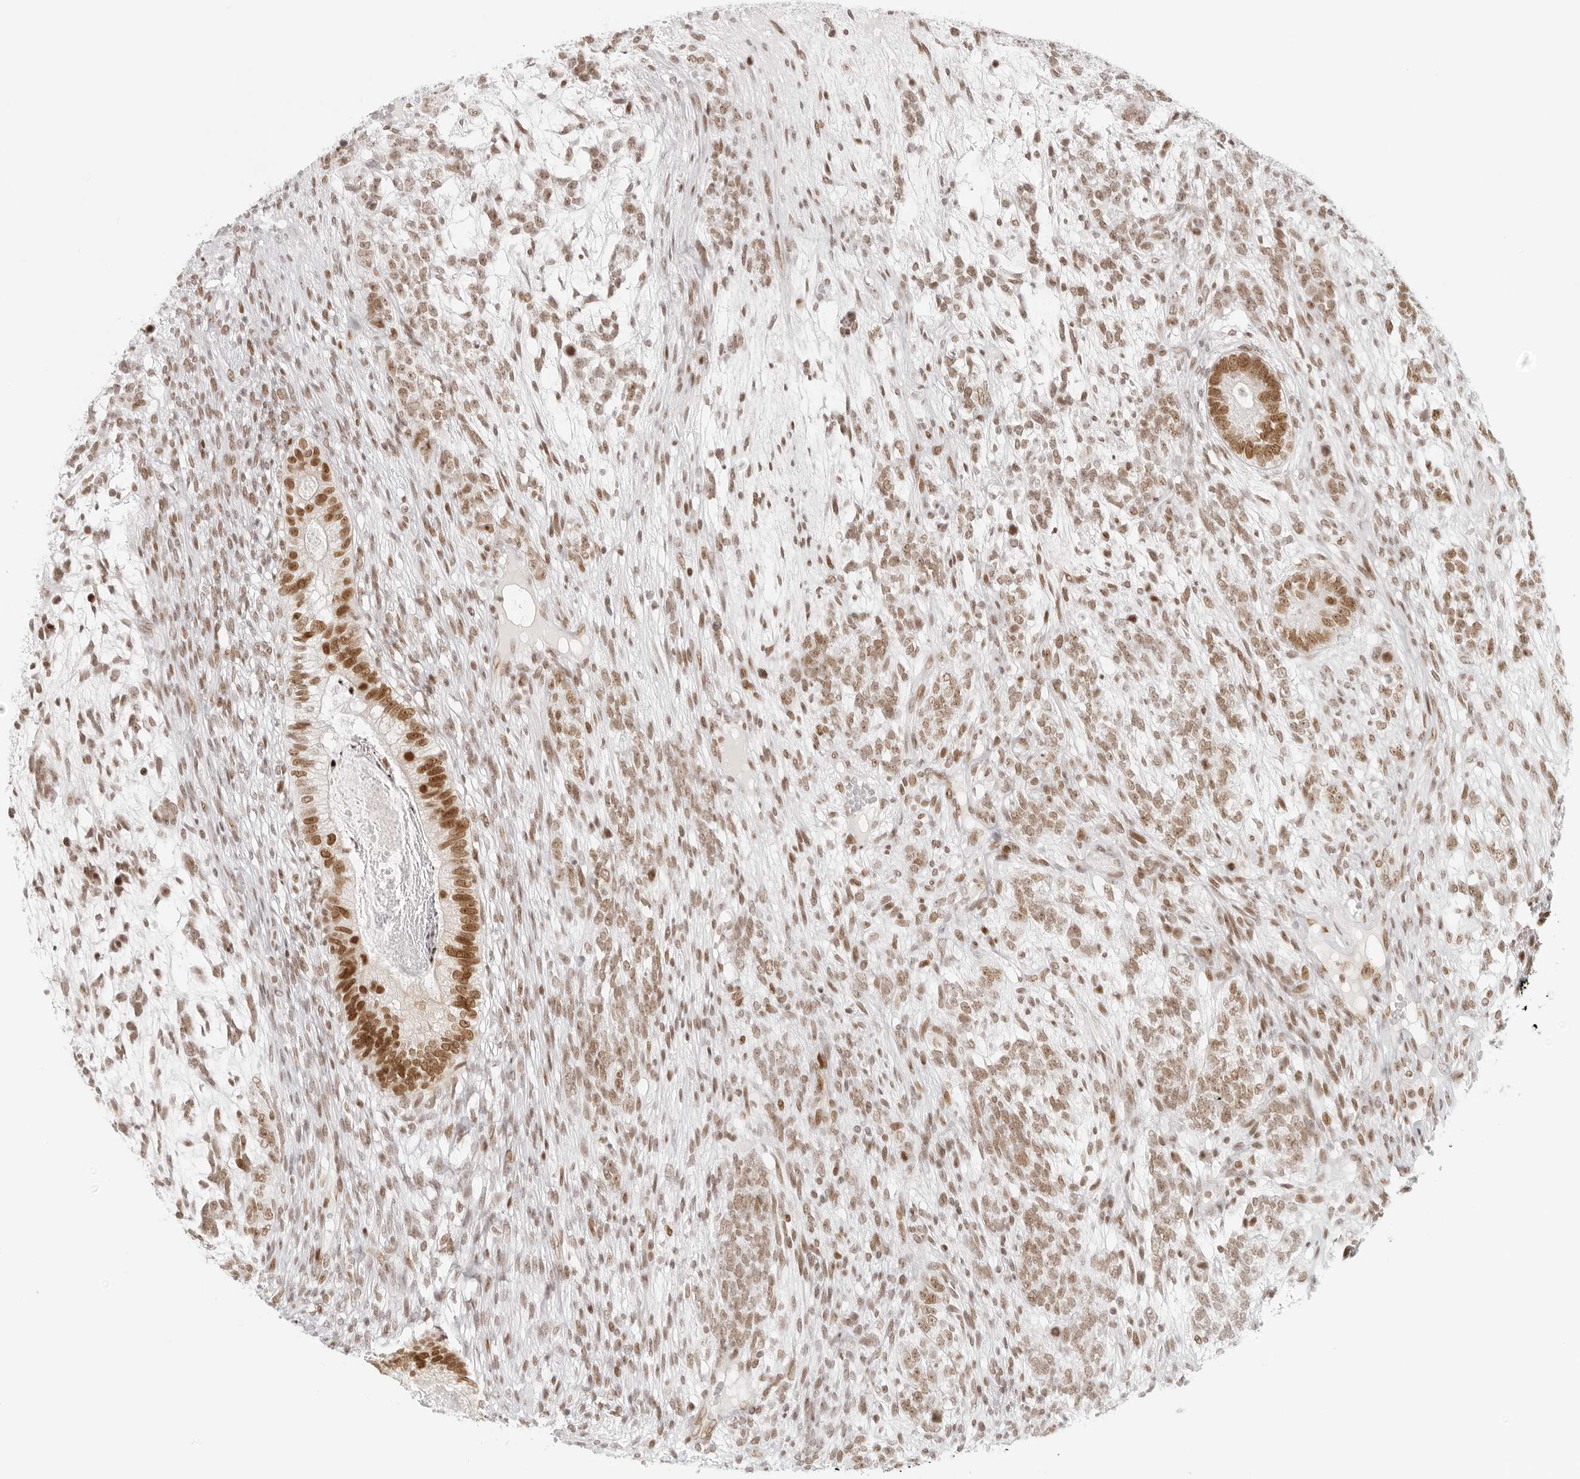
{"staining": {"intensity": "moderate", "quantity": ">75%", "location": "nuclear"}, "tissue": "testis cancer", "cell_type": "Tumor cells", "image_type": "cancer", "snomed": [{"axis": "morphology", "description": "Seminoma, NOS"}, {"axis": "morphology", "description": "Carcinoma, Embryonal, NOS"}, {"axis": "topography", "description": "Testis"}], "caption": "High-power microscopy captured an immunohistochemistry (IHC) micrograph of testis cancer (seminoma), revealing moderate nuclear expression in approximately >75% of tumor cells.", "gene": "RCC1", "patient": {"sex": "male", "age": 28}}